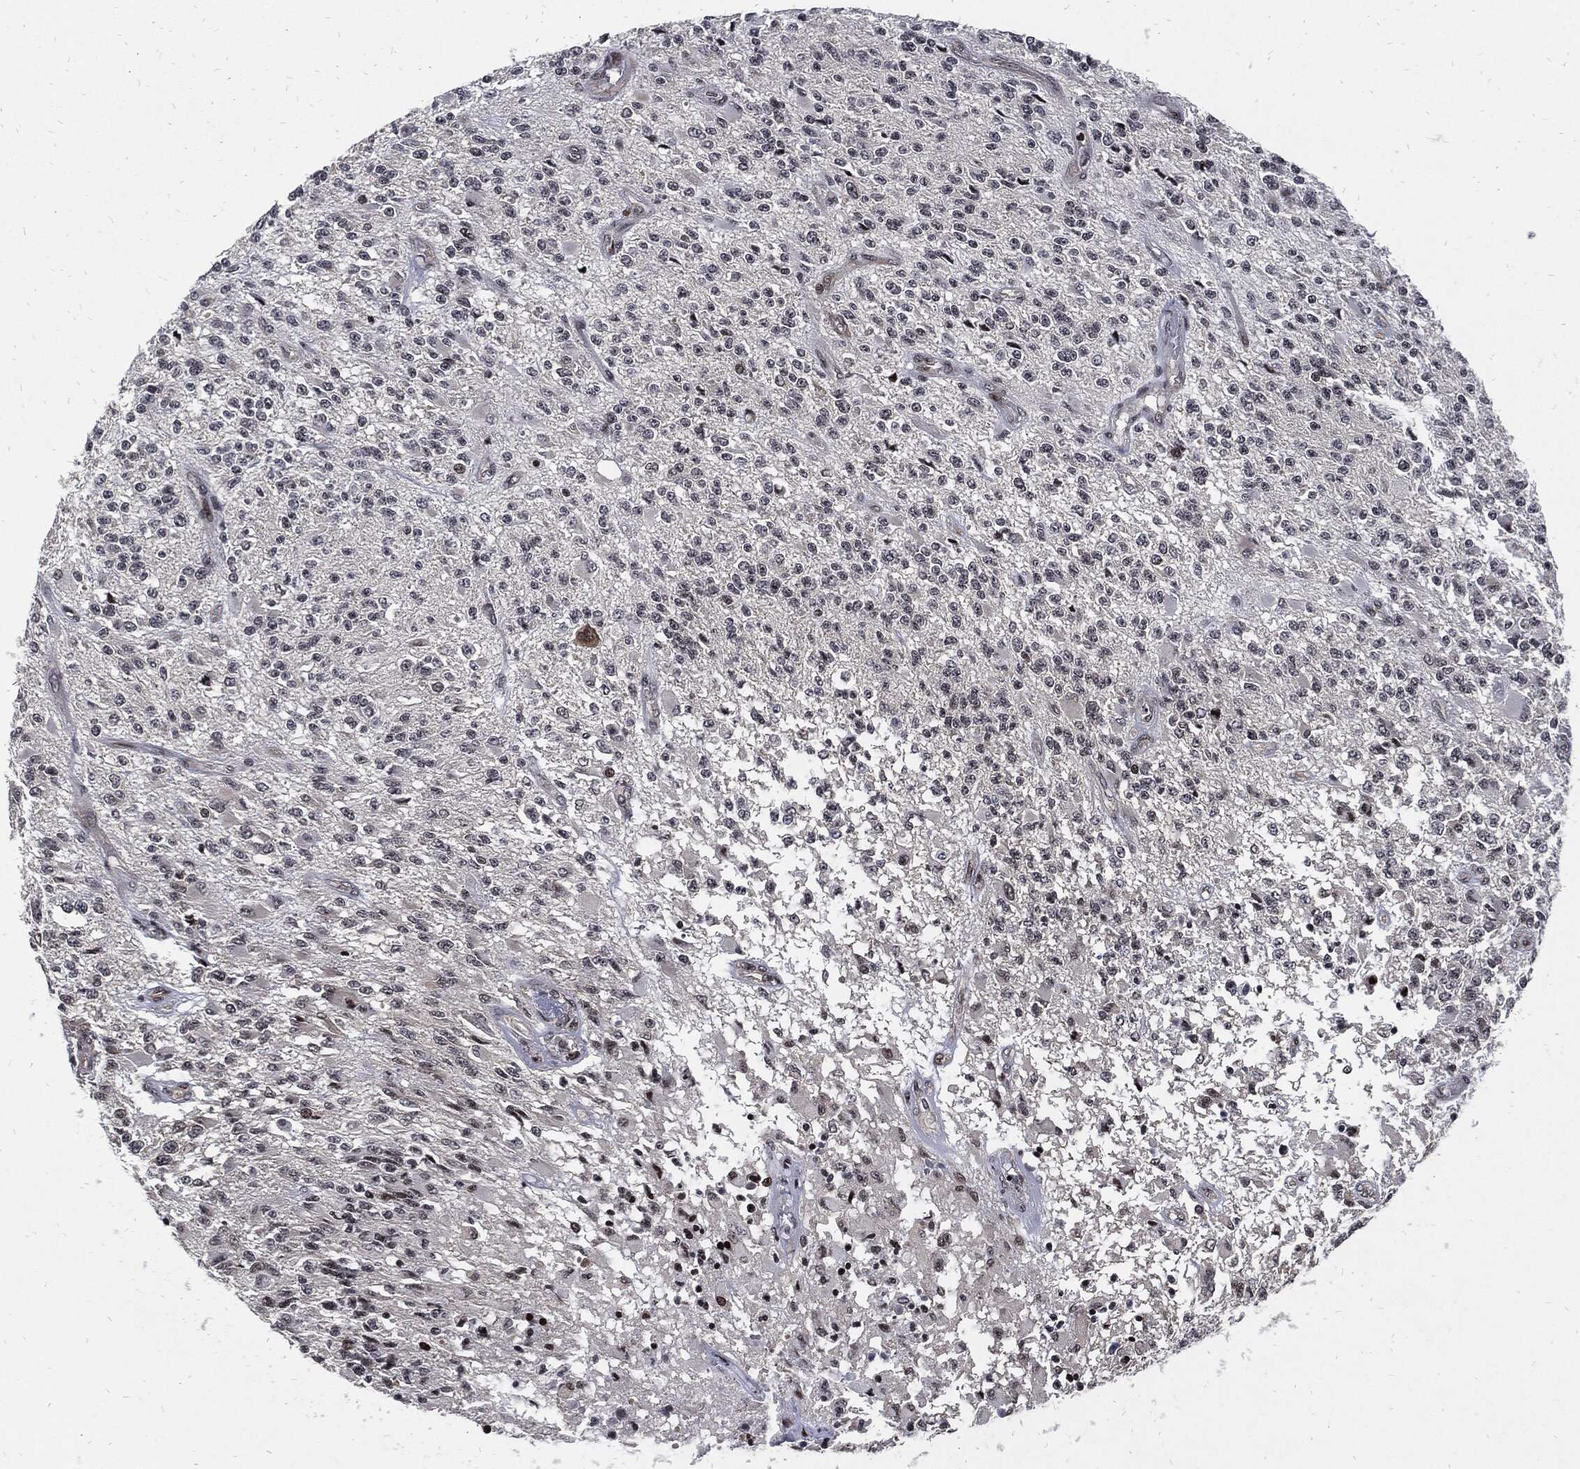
{"staining": {"intensity": "negative", "quantity": "none", "location": "none"}, "tissue": "glioma", "cell_type": "Tumor cells", "image_type": "cancer", "snomed": [{"axis": "morphology", "description": "Glioma, malignant, High grade"}, {"axis": "topography", "description": "Brain"}], "caption": "DAB immunohistochemical staining of human glioma demonstrates no significant positivity in tumor cells.", "gene": "ZNF775", "patient": {"sex": "female", "age": 63}}